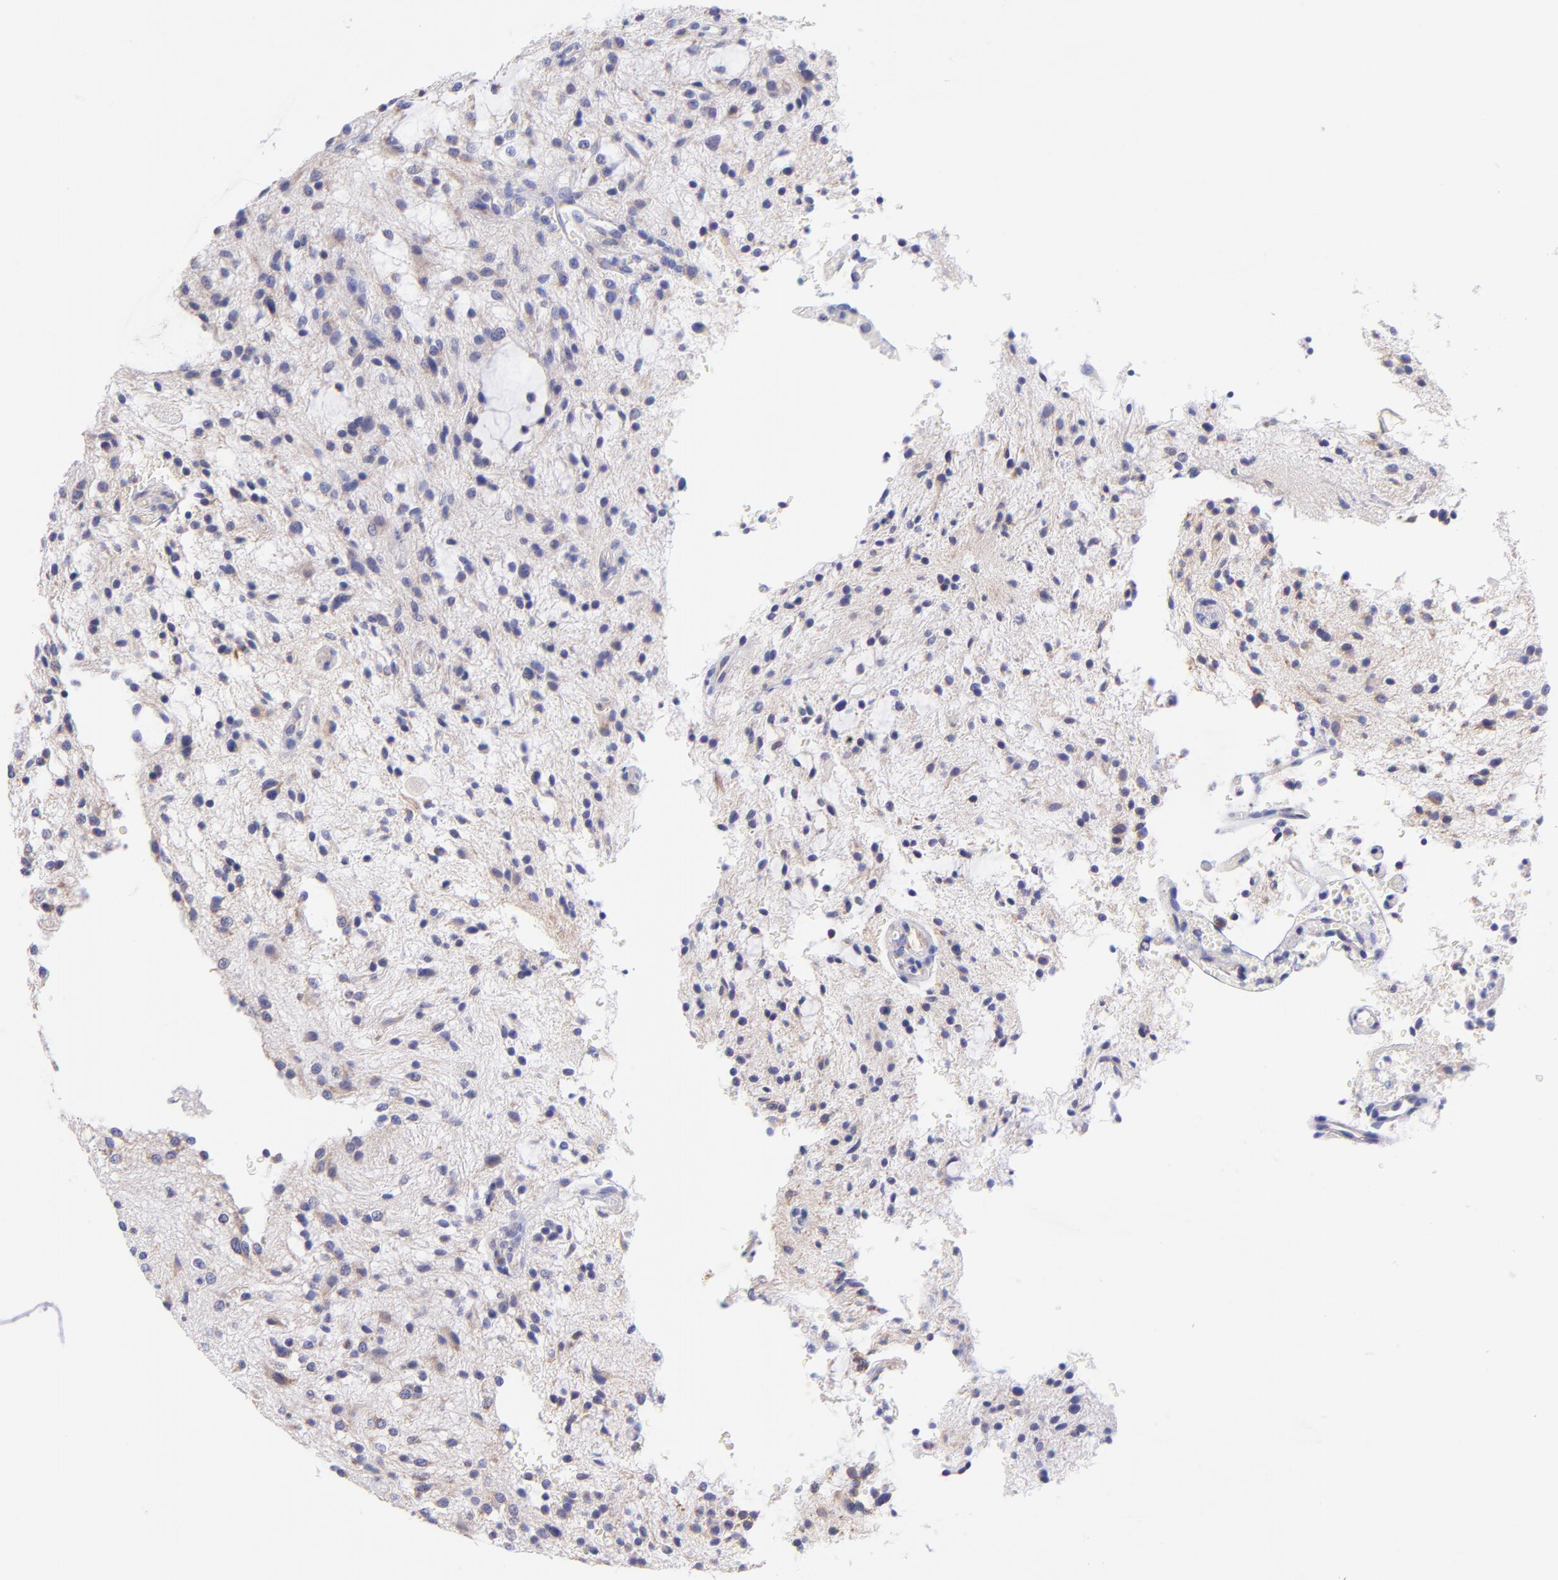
{"staining": {"intensity": "weak", "quantity": "<25%", "location": "cytoplasmic/membranous"}, "tissue": "glioma", "cell_type": "Tumor cells", "image_type": "cancer", "snomed": [{"axis": "morphology", "description": "Glioma, malignant, NOS"}, {"axis": "topography", "description": "Cerebellum"}], "caption": "High power microscopy image of an immunohistochemistry histopathology image of glioma (malignant), revealing no significant staining in tumor cells.", "gene": "NDUFB7", "patient": {"sex": "female", "age": 10}}